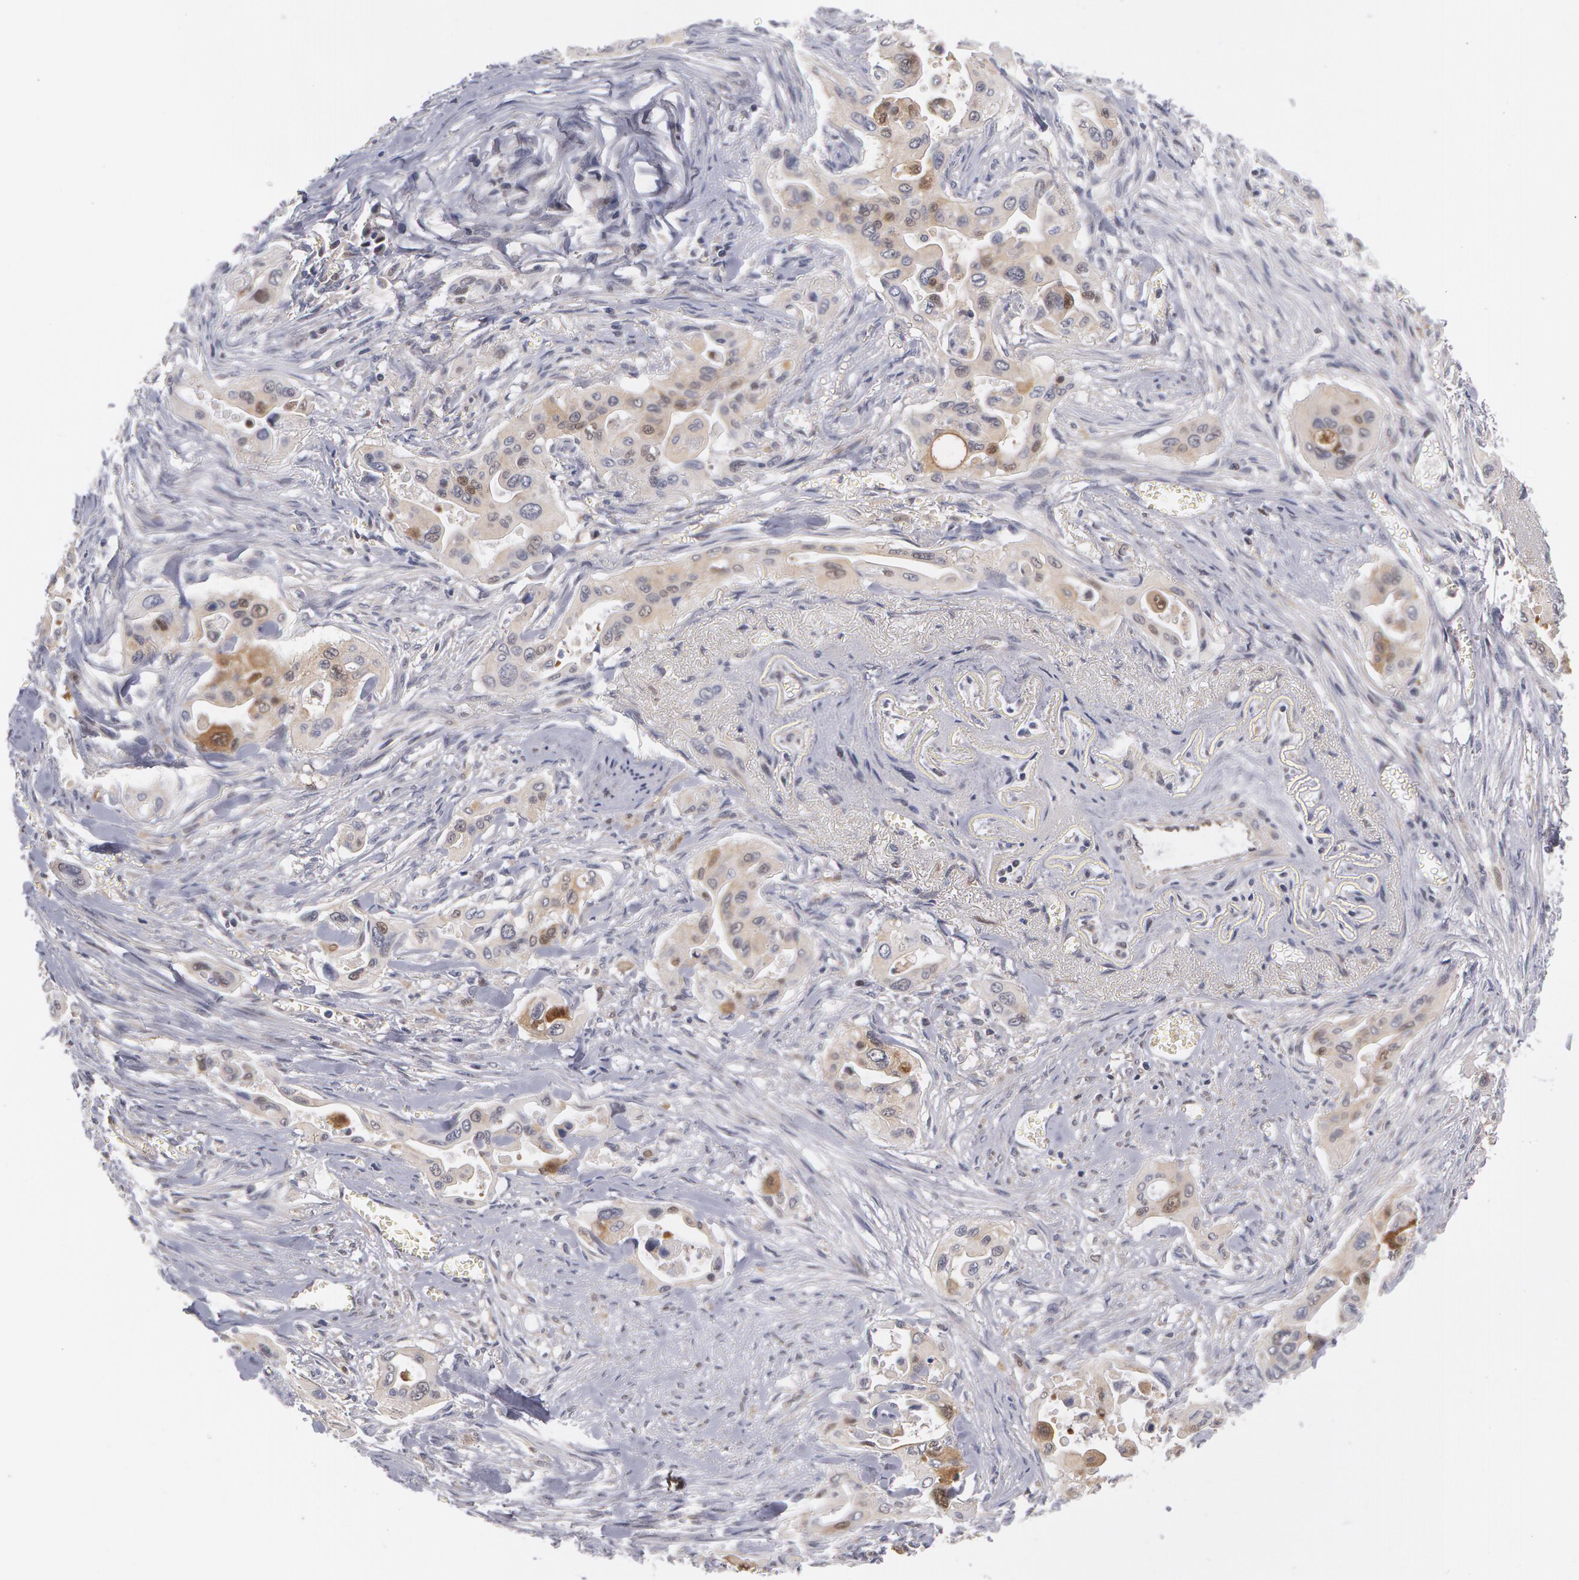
{"staining": {"intensity": "moderate", "quantity": "<25%", "location": "cytoplasmic/membranous,nuclear"}, "tissue": "pancreatic cancer", "cell_type": "Tumor cells", "image_type": "cancer", "snomed": [{"axis": "morphology", "description": "Adenocarcinoma, NOS"}, {"axis": "topography", "description": "Pancreas"}], "caption": "This is a photomicrograph of IHC staining of pancreatic cancer, which shows moderate staining in the cytoplasmic/membranous and nuclear of tumor cells.", "gene": "TXNRD1", "patient": {"sex": "male", "age": 77}}